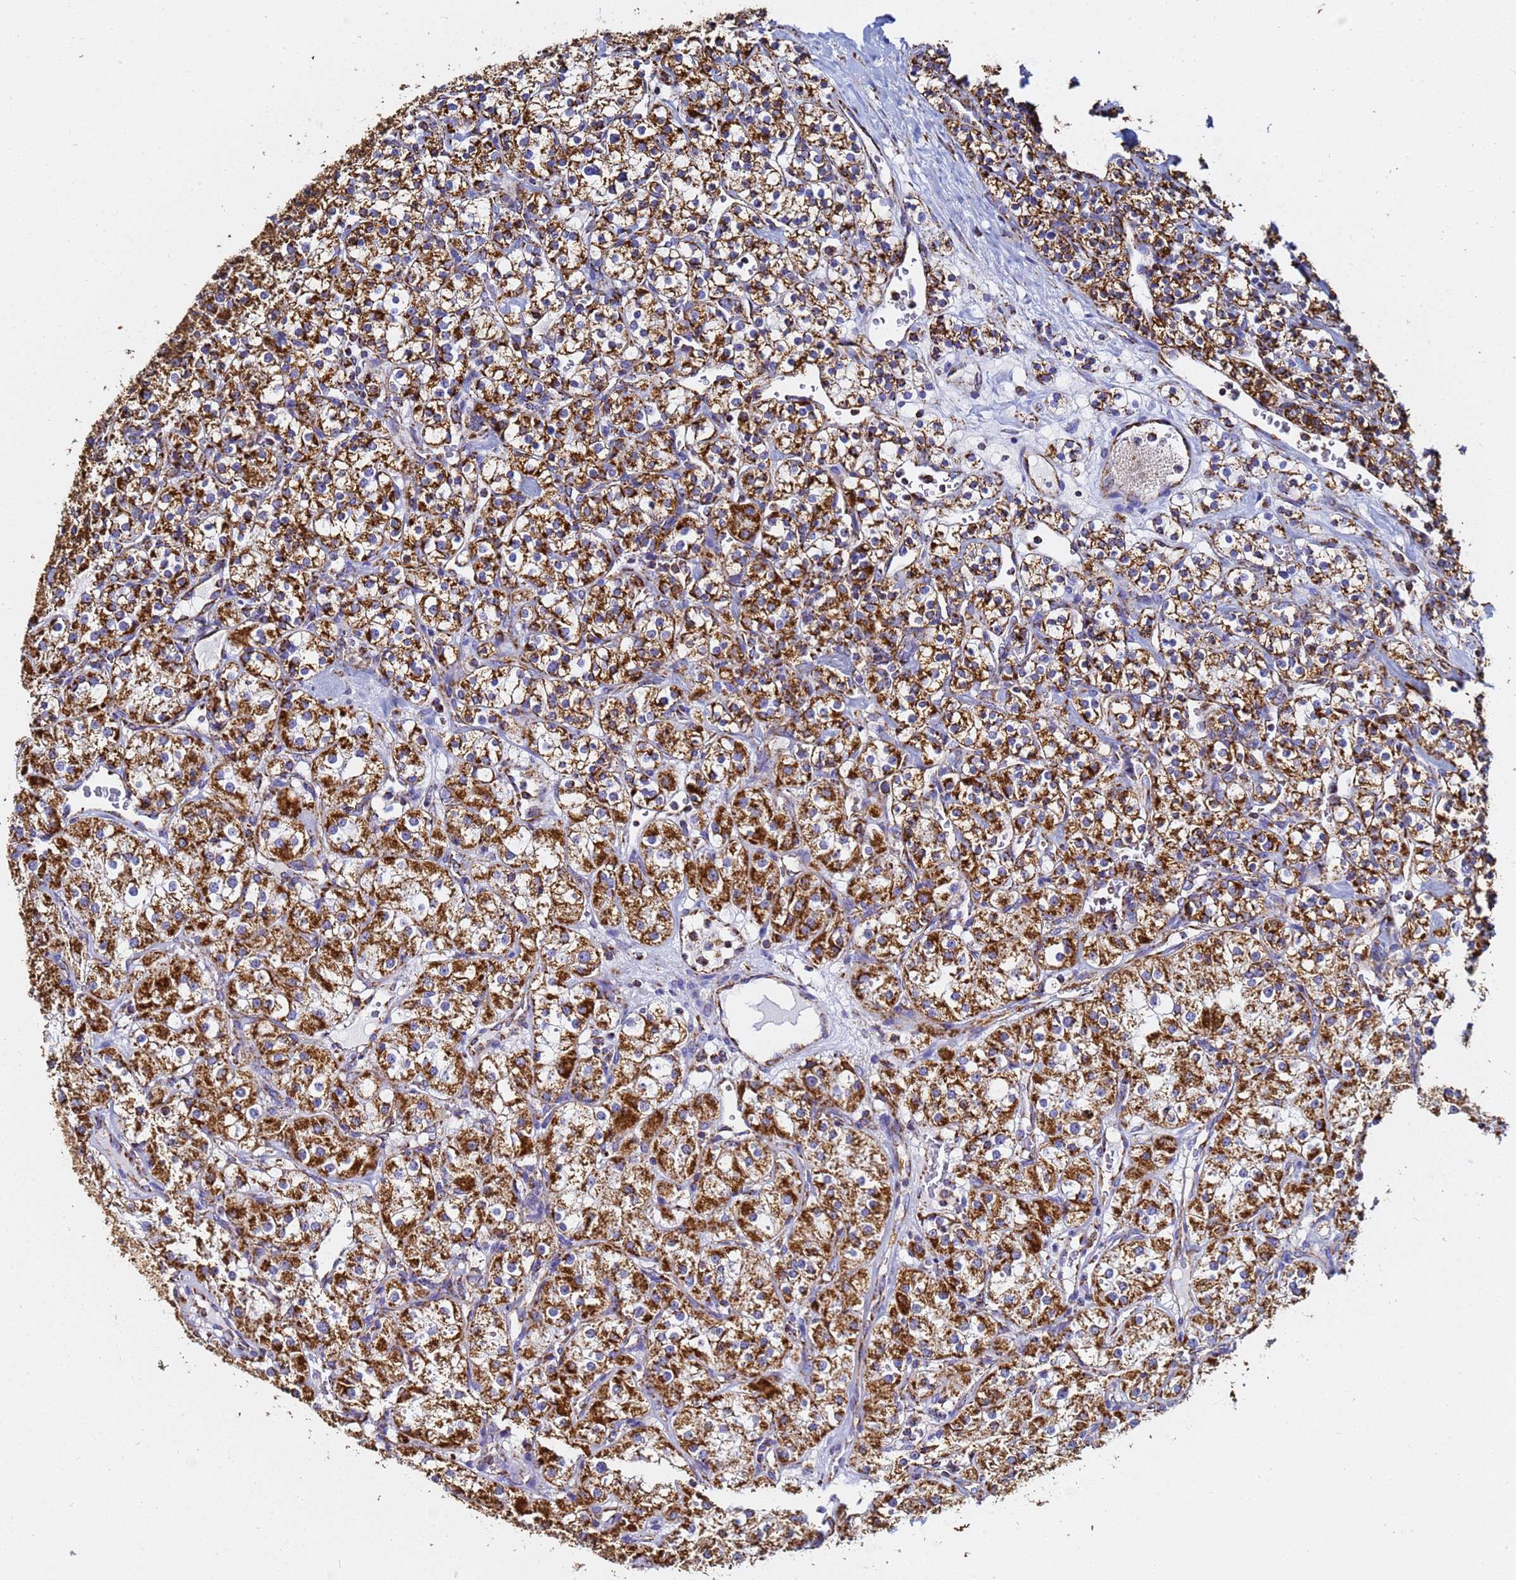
{"staining": {"intensity": "strong", "quantity": ">75%", "location": "cytoplasmic/membranous"}, "tissue": "renal cancer", "cell_type": "Tumor cells", "image_type": "cancer", "snomed": [{"axis": "morphology", "description": "Adenocarcinoma, NOS"}, {"axis": "topography", "description": "Kidney"}], "caption": "High-magnification brightfield microscopy of renal cancer (adenocarcinoma) stained with DAB (3,3'-diaminobenzidine) (brown) and counterstained with hematoxylin (blue). tumor cells exhibit strong cytoplasmic/membranous expression is appreciated in about>75% of cells.", "gene": "PHB2", "patient": {"sex": "male", "age": 77}}